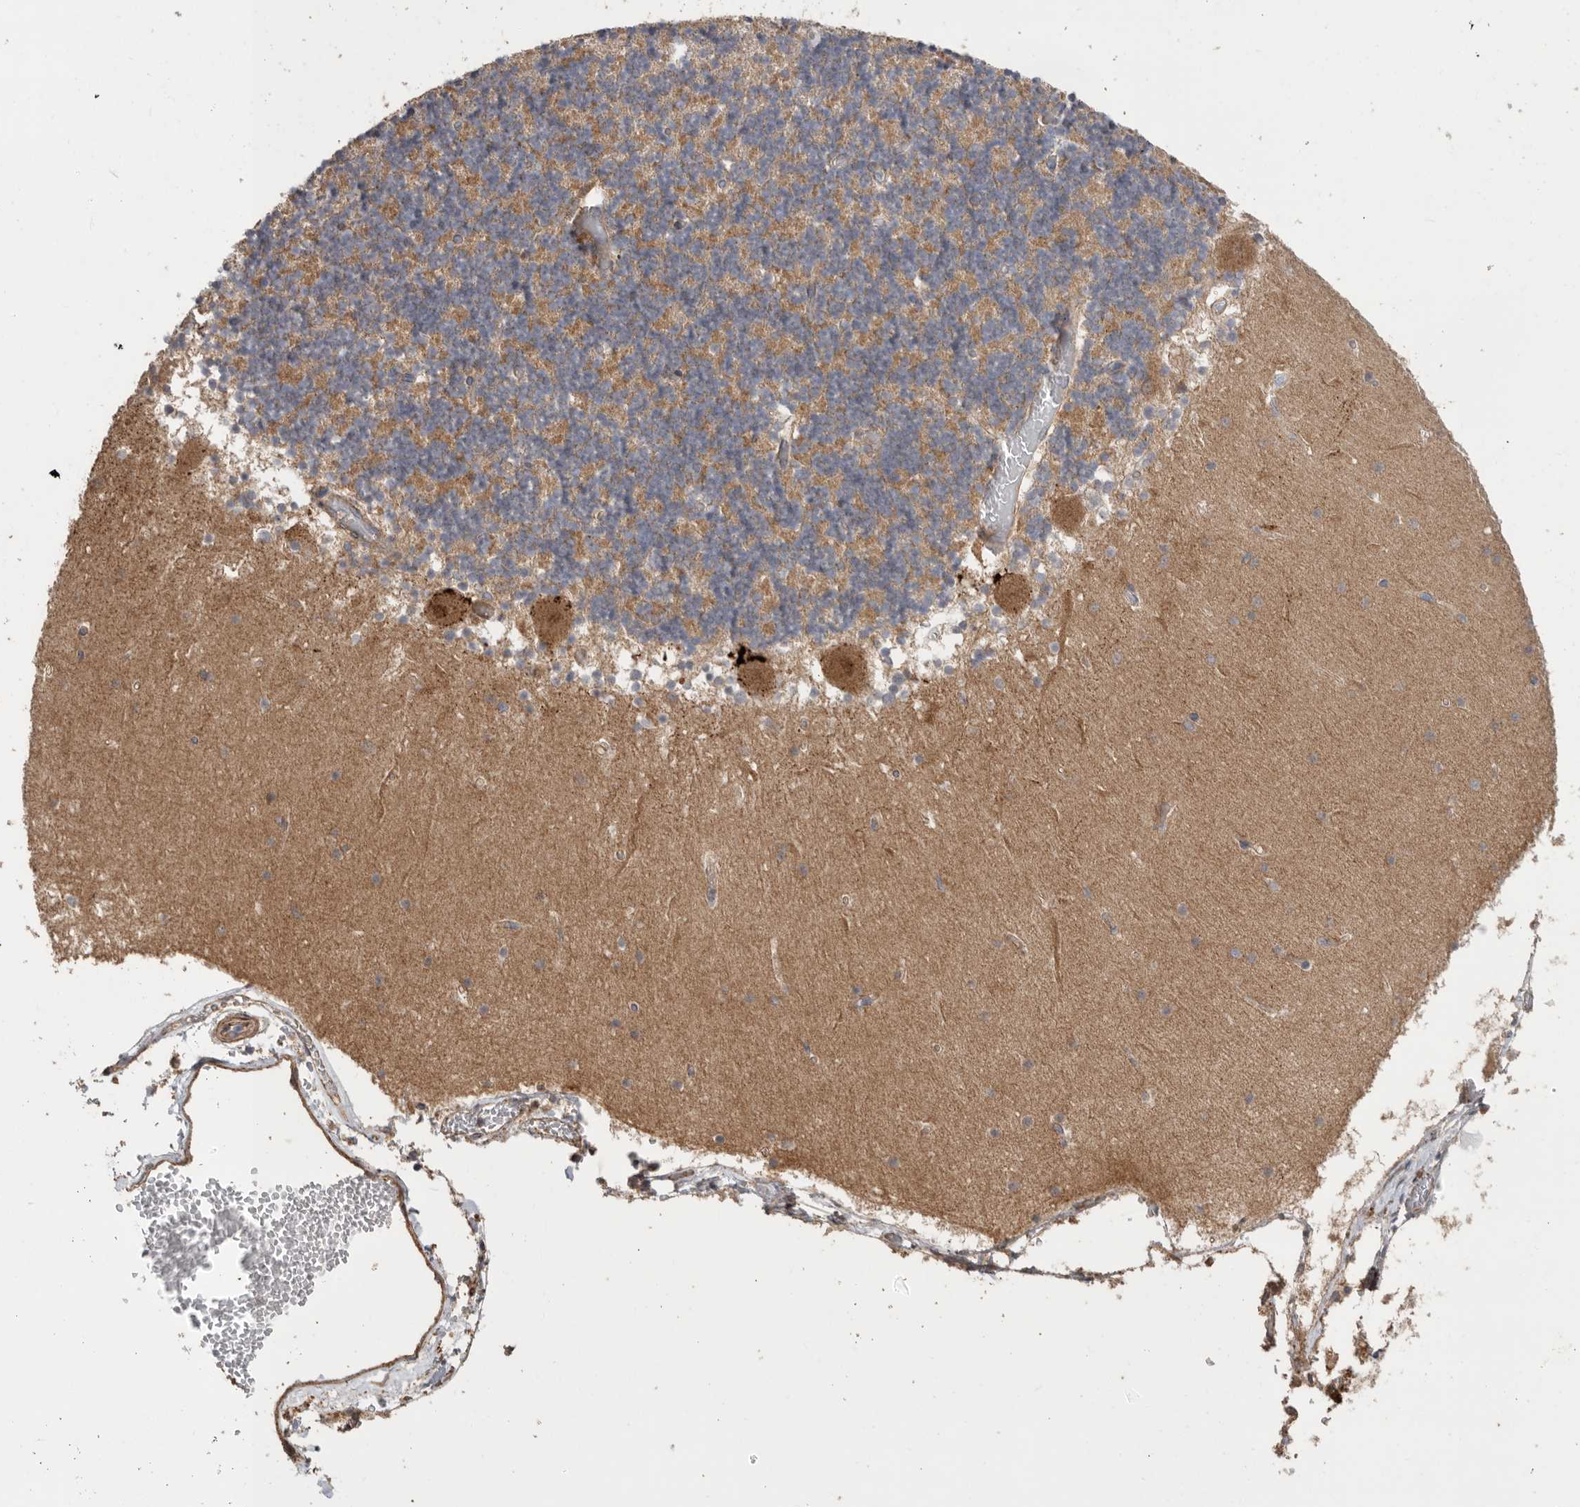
{"staining": {"intensity": "moderate", "quantity": "25%-75%", "location": "cytoplasmic/membranous"}, "tissue": "cerebellum", "cell_type": "Cells in granular layer", "image_type": "normal", "snomed": [{"axis": "morphology", "description": "Normal tissue, NOS"}, {"axis": "topography", "description": "Cerebellum"}], "caption": "Approximately 25%-75% of cells in granular layer in unremarkable cerebellum display moderate cytoplasmic/membranous protein expression as visualized by brown immunohistochemical staining.", "gene": "PODXL2", "patient": {"sex": "female", "age": 28}}